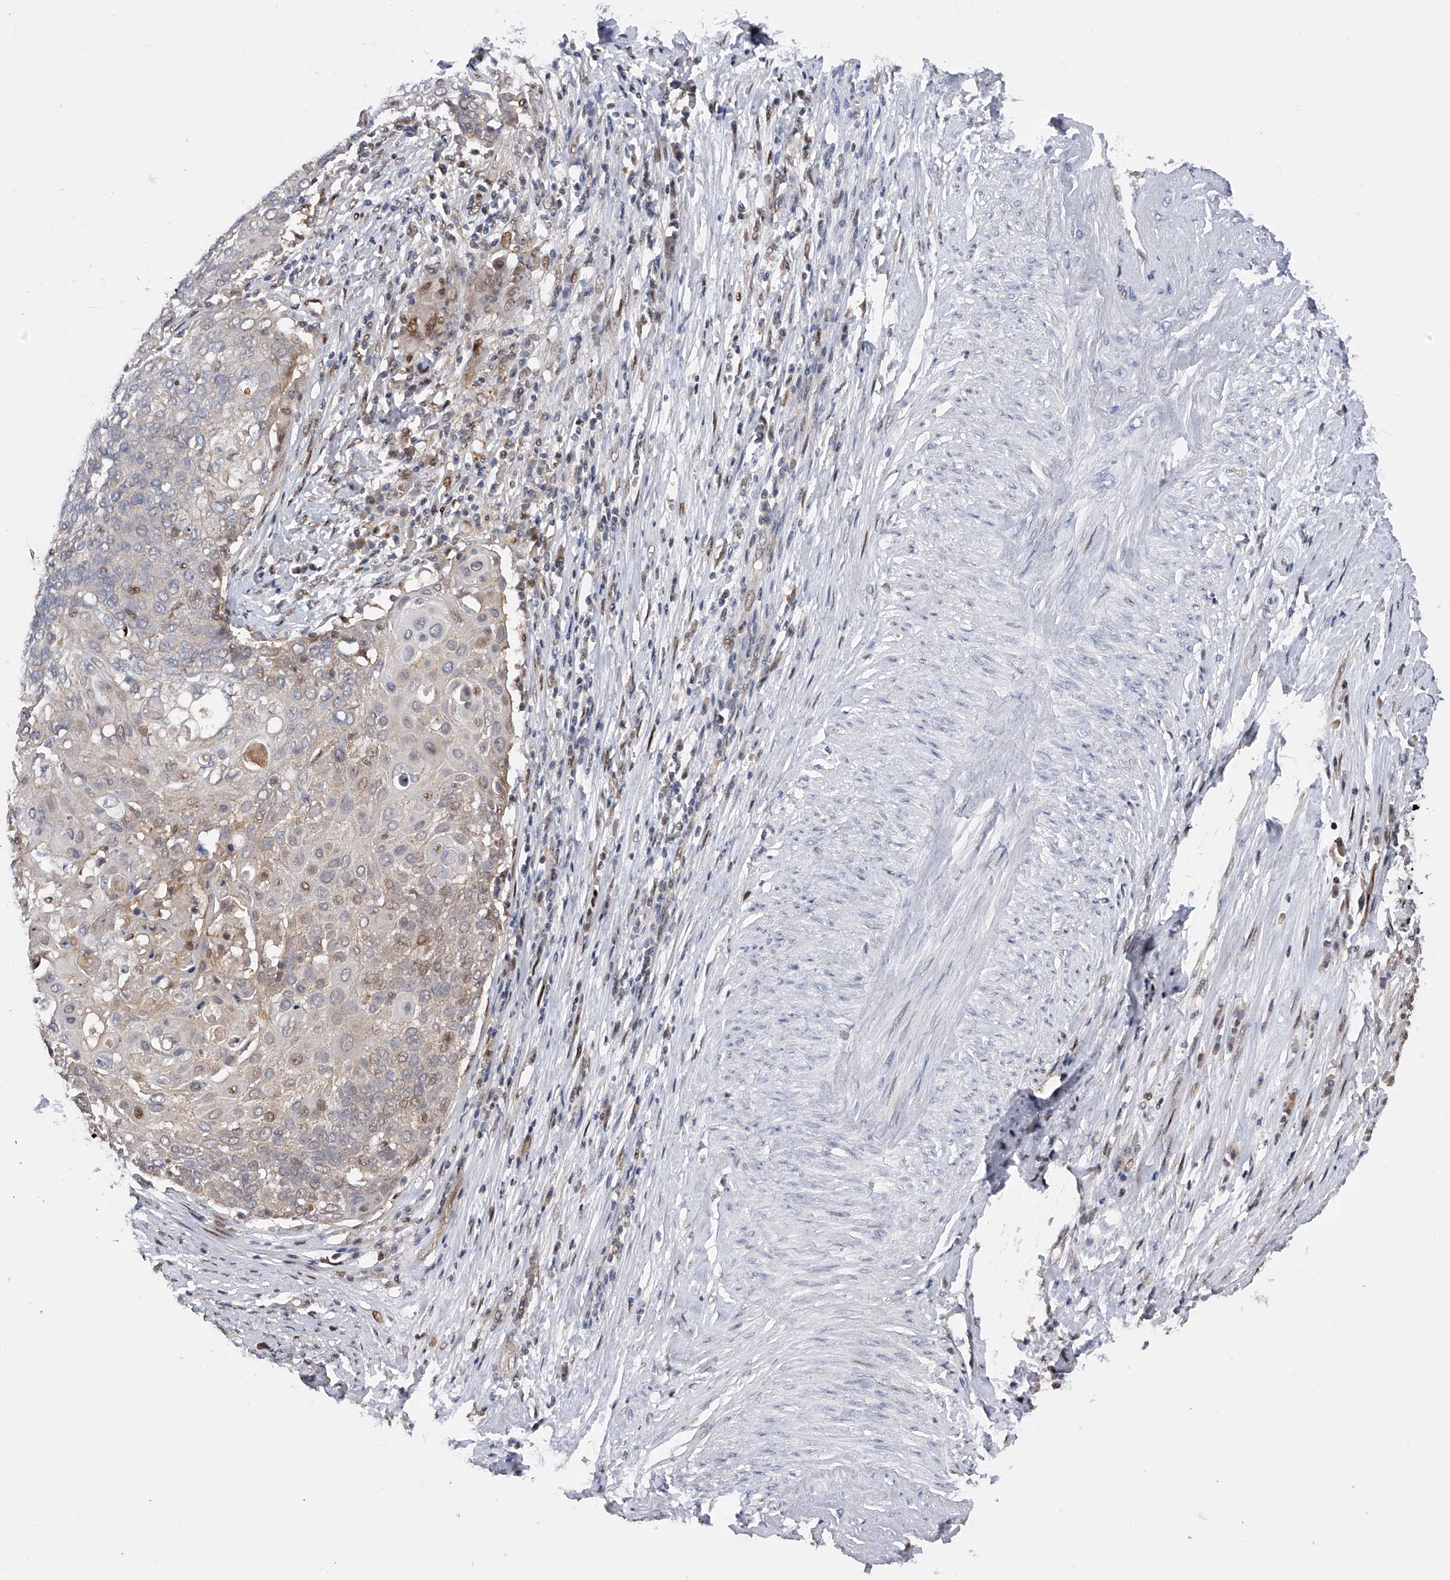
{"staining": {"intensity": "negative", "quantity": "none", "location": "none"}, "tissue": "cervical cancer", "cell_type": "Tumor cells", "image_type": "cancer", "snomed": [{"axis": "morphology", "description": "Squamous cell carcinoma, NOS"}, {"axis": "topography", "description": "Cervix"}], "caption": "An immunohistochemistry histopathology image of cervical squamous cell carcinoma is shown. There is no staining in tumor cells of cervical squamous cell carcinoma.", "gene": "RWDD2A", "patient": {"sex": "female", "age": 39}}